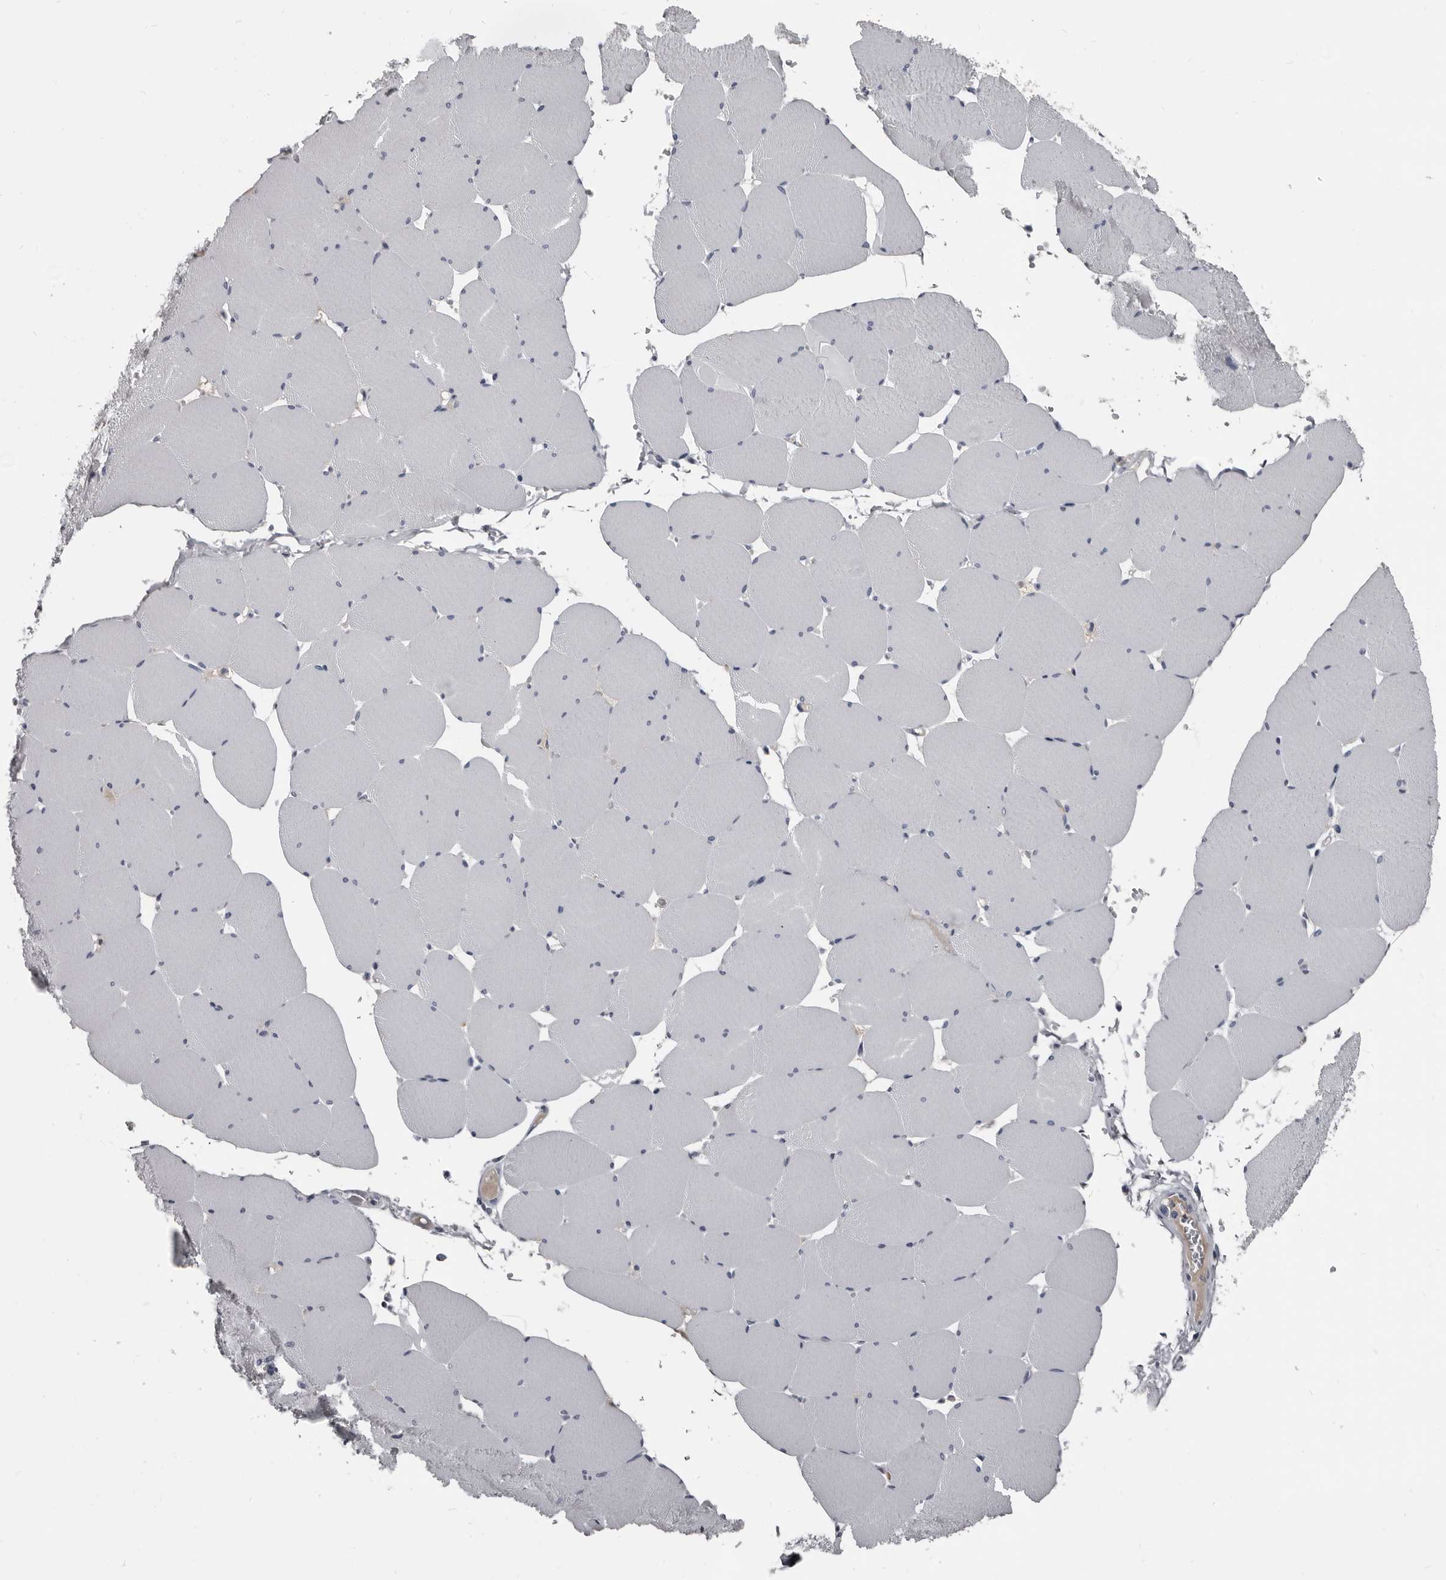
{"staining": {"intensity": "negative", "quantity": "none", "location": "none"}, "tissue": "skeletal muscle", "cell_type": "Myocytes", "image_type": "normal", "snomed": [{"axis": "morphology", "description": "Normal tissue, NOS"}, {"axis": "topography", "description": "Skeletal muscle"}, {"axis": "topography", "description": "Head-Neck"}], "caption": "IHC photomicrograph of unremarkable skeletal muscle stained for a protein (brown), which displays no positivity in myocytes. Brightfield microscopy of IHC stained with DAB (brown) and hematoxylin (blue), captured at high magnification.", "gene": "GREB1", "patient": {"sex": "male", "age": 66}}